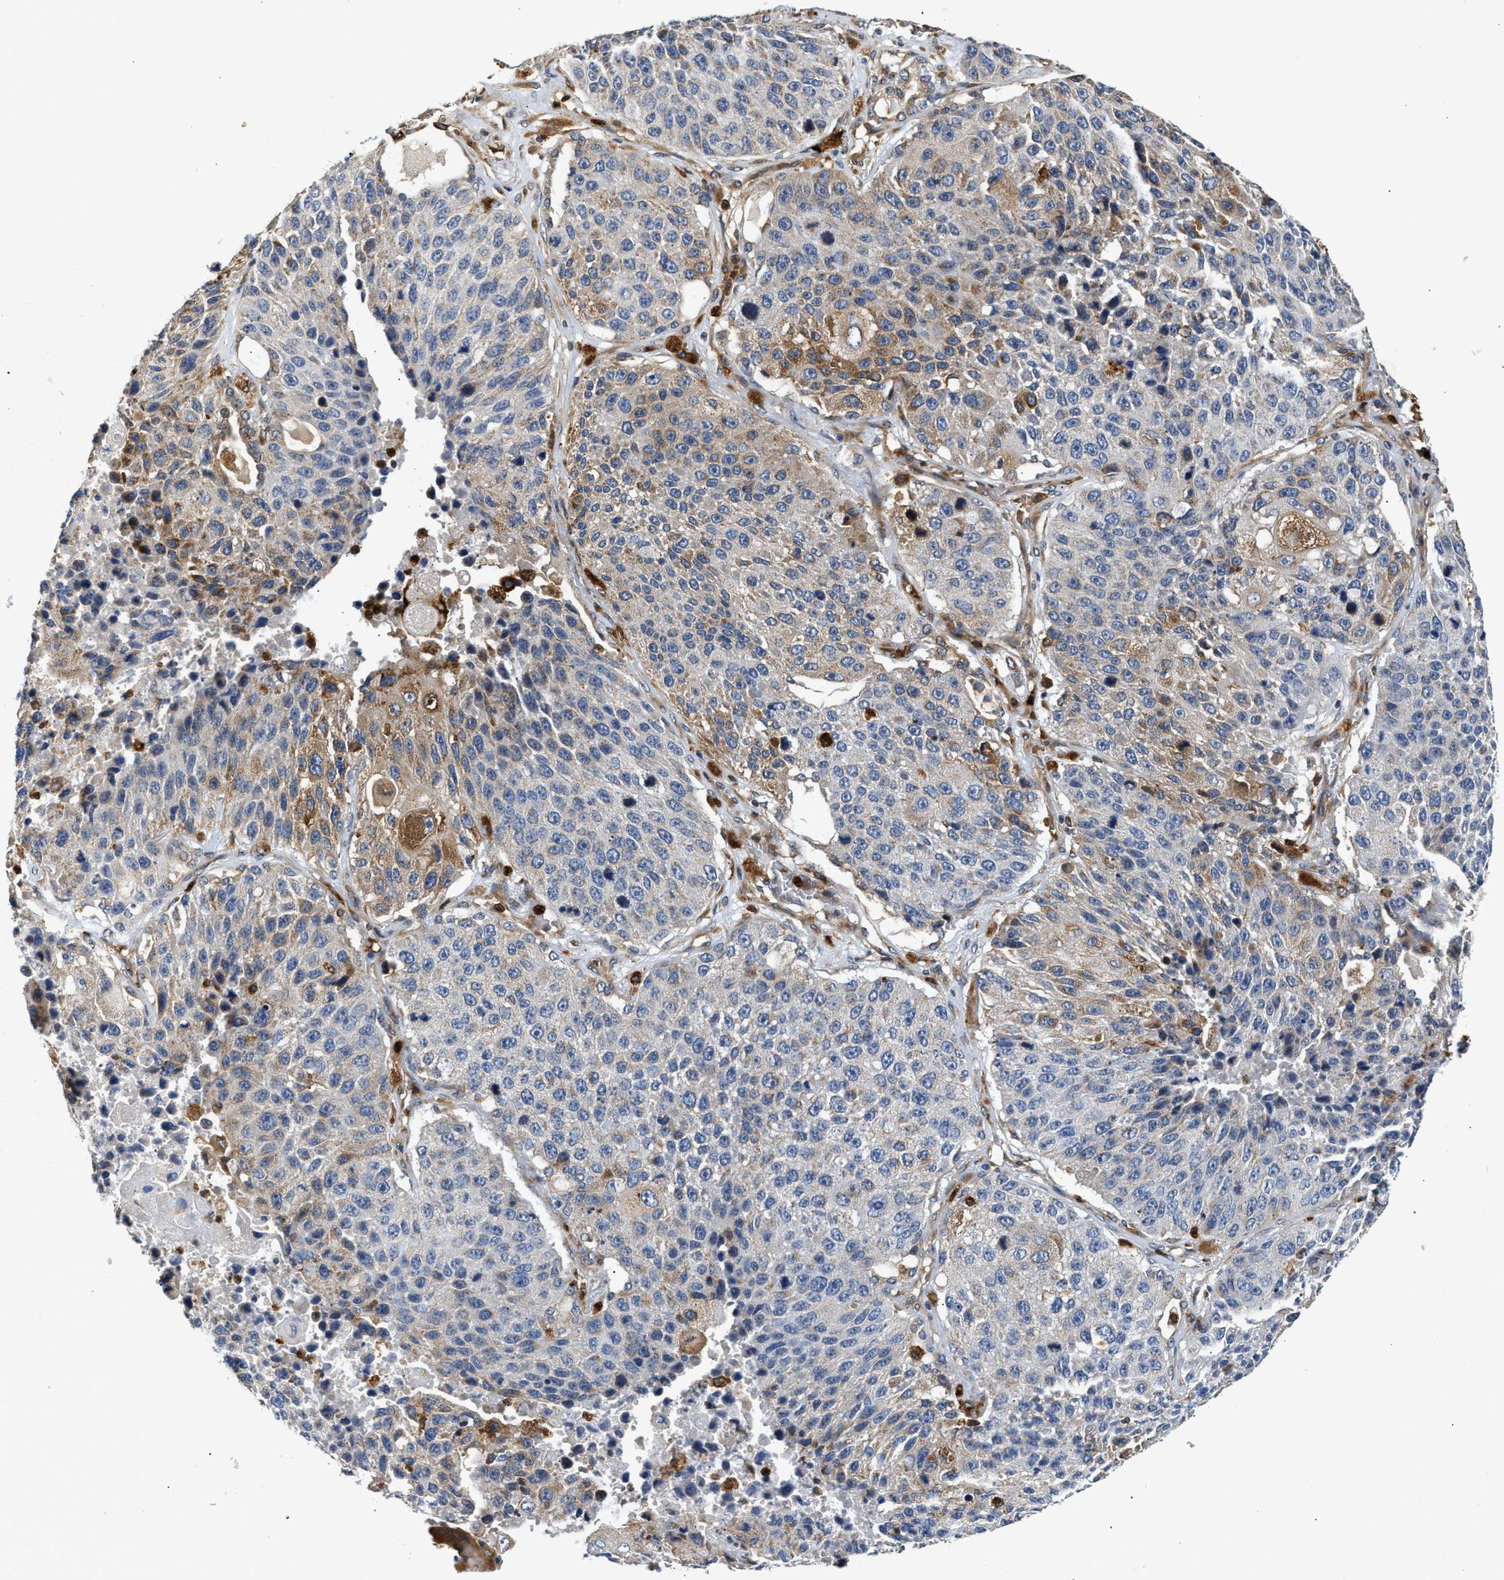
{"staining": {"intensity": "moderate", "quantity": "<25%", "location": "cytoplasmic/membranous"}, "tissue": "lung cancer", "cell_type": "Tumor cells", "image_type": "cancer", "snomed": [{"axis": "morphology", "description": "Squamous cell carcinoma, NOS"}, {"axis": "topography", "description": "Lung"}], "caption": "This is a histology image of immunohistochemistry staining of lung cancer (squamous cell carcinoma), which shows moderate positivity in the cytoplasmic/membranous of tumor cells.", "gene": "RAB31", "patient": {"sex": "male", "age": 61}}